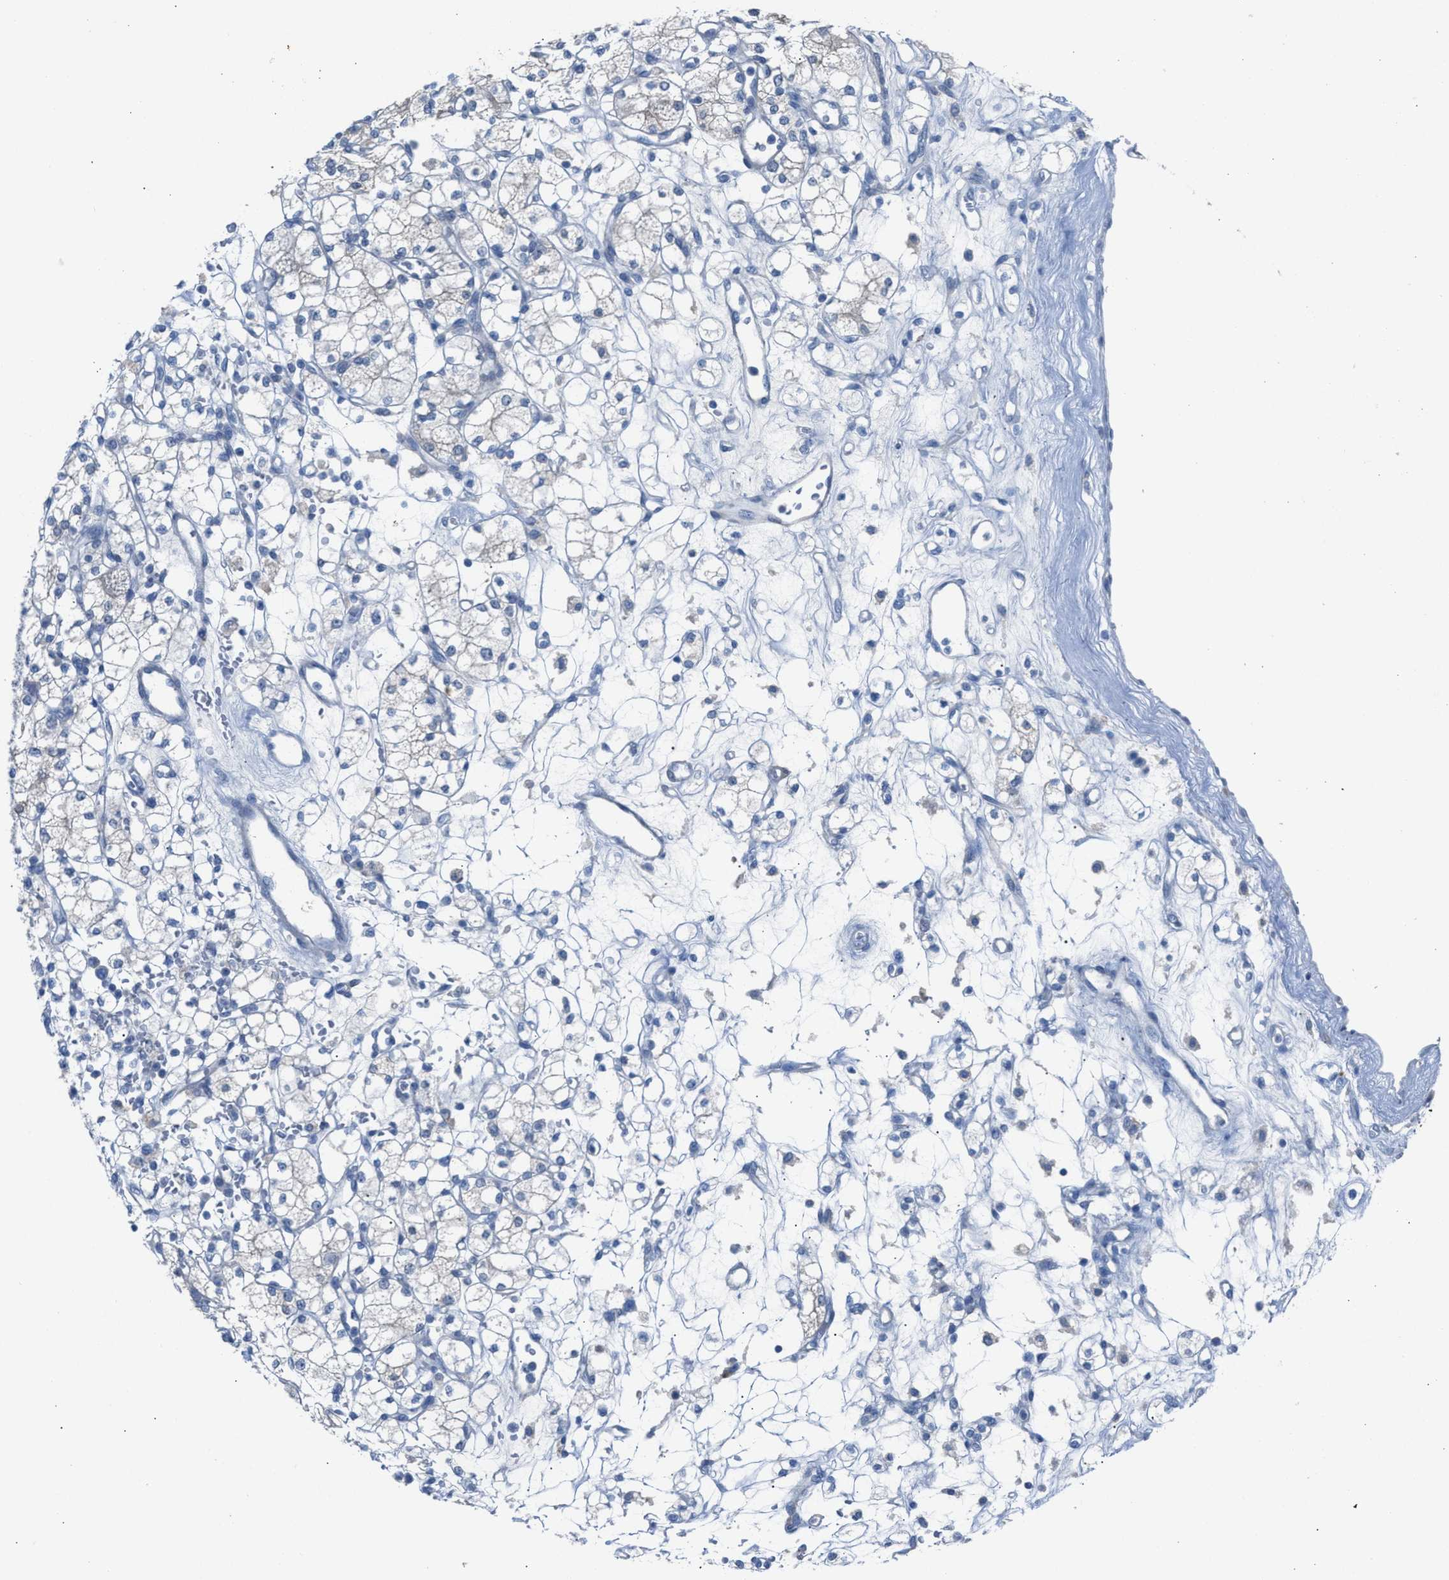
{"staining": {"intensity": "negative", "quantity": "none", "location": "none"}, "tissue": "renal cancer", "cell_type": "Tumor cells", "image_type": "cancer", "snomed": [{"axis": "morphology", "description": "Adenocarcinoma, NOS"}, {"axis": "topography", "description": "Kidney"}], "caption": "Human renal cancer (adenocarcinoma) stained for a protein using IHC exhibits no staining in tumor cells.", "gene": "ASPA", "patient": {"sex": "male", "age": 77}}